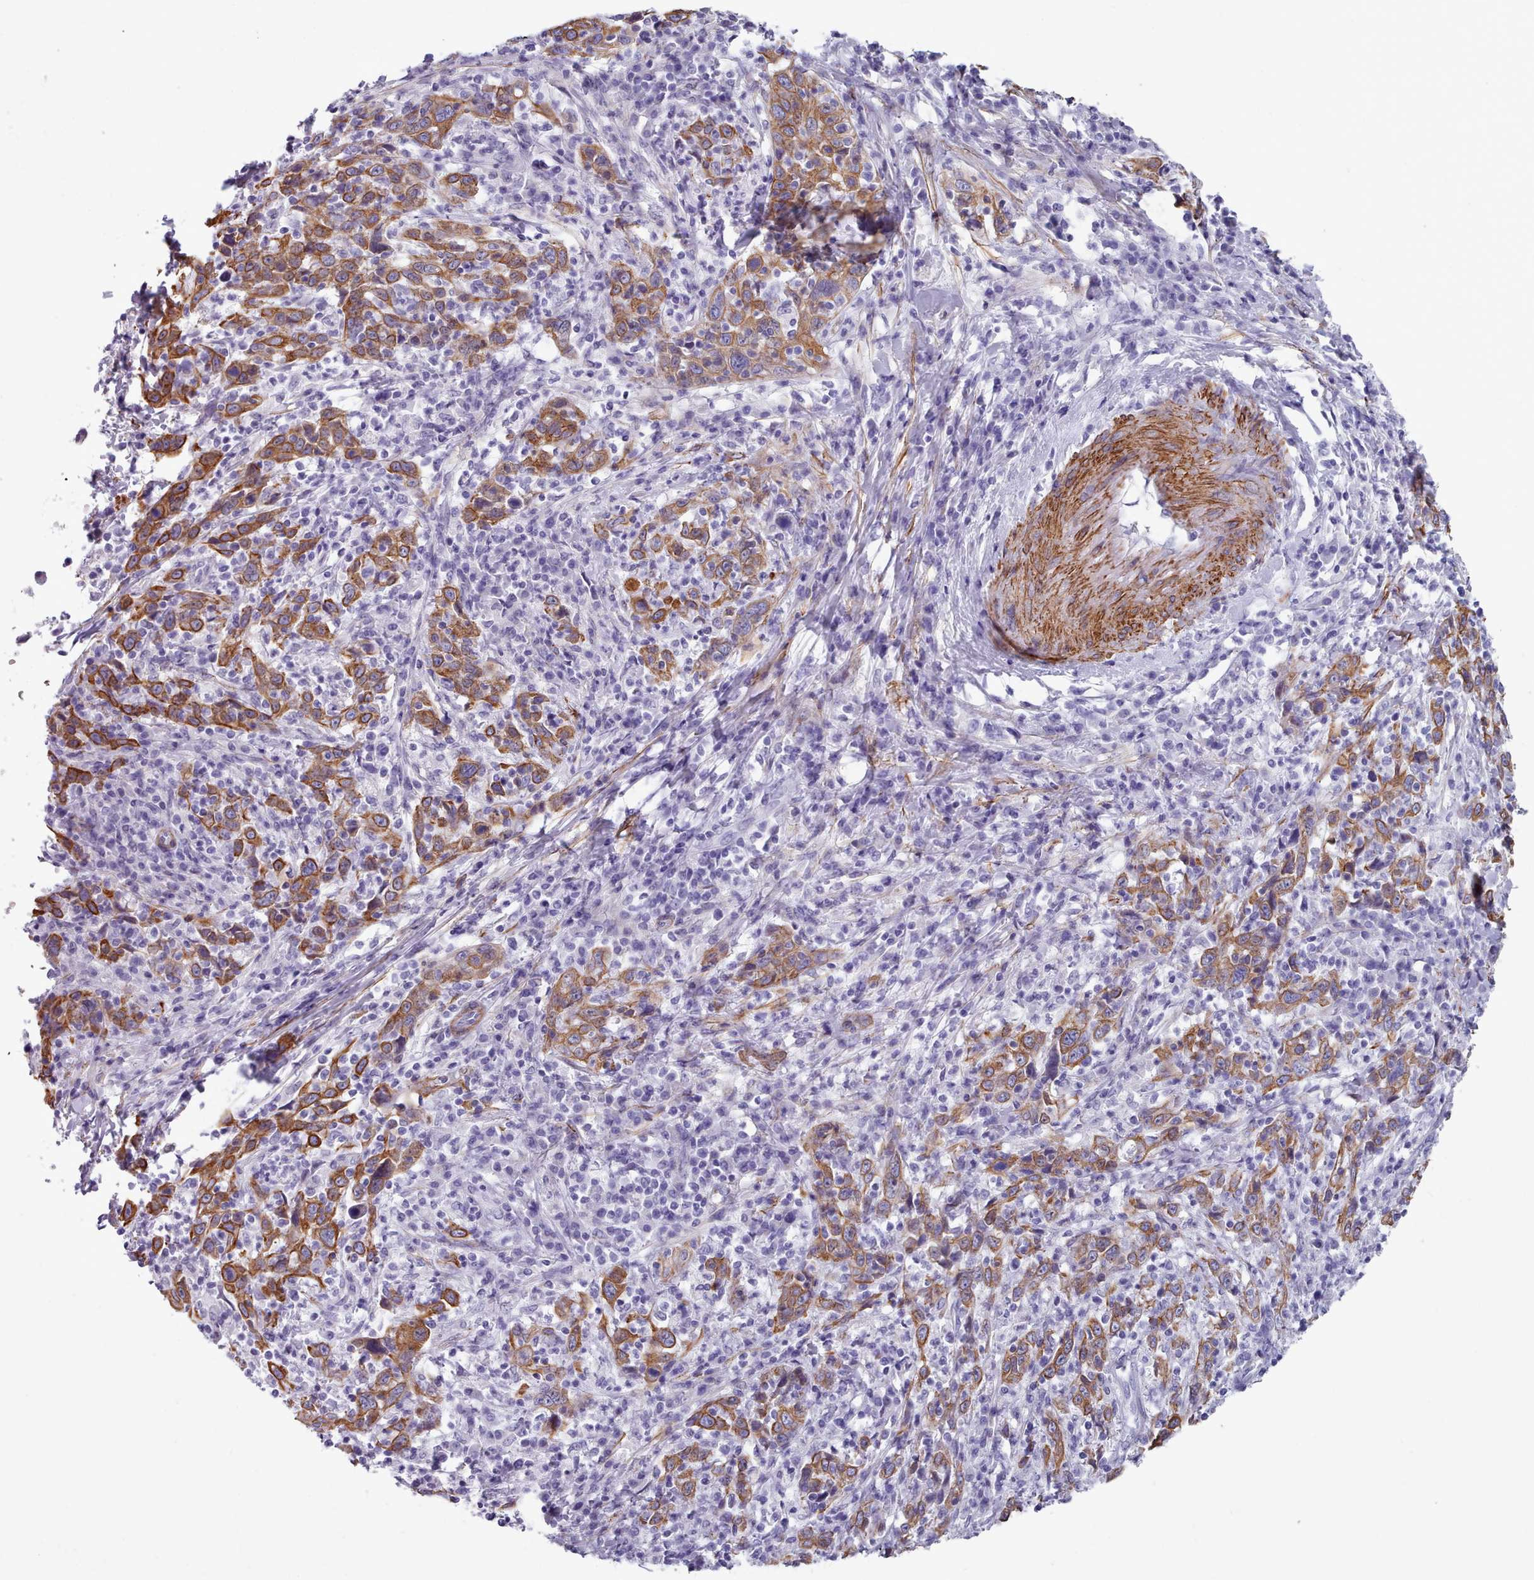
{"staining": {"intensity": "strong", "quantity": ">75%", "location": "cytoplasmic/membranous"}, "tissue": "cervical cancer", "cell_type": "Tumor cells", "image_type": "cancer", "snomed": [{"axis": "morphology", "description": "Squamous cell carcinoma, NOS"}, {"axis": "topography", "description": "Cervix"}], "caption": "Human cervical cancer stained with a protein marker demonstrates strong staining in tumor cells.", "gene": "FPGS", "patient": {"sex": "female", "age": 46}}